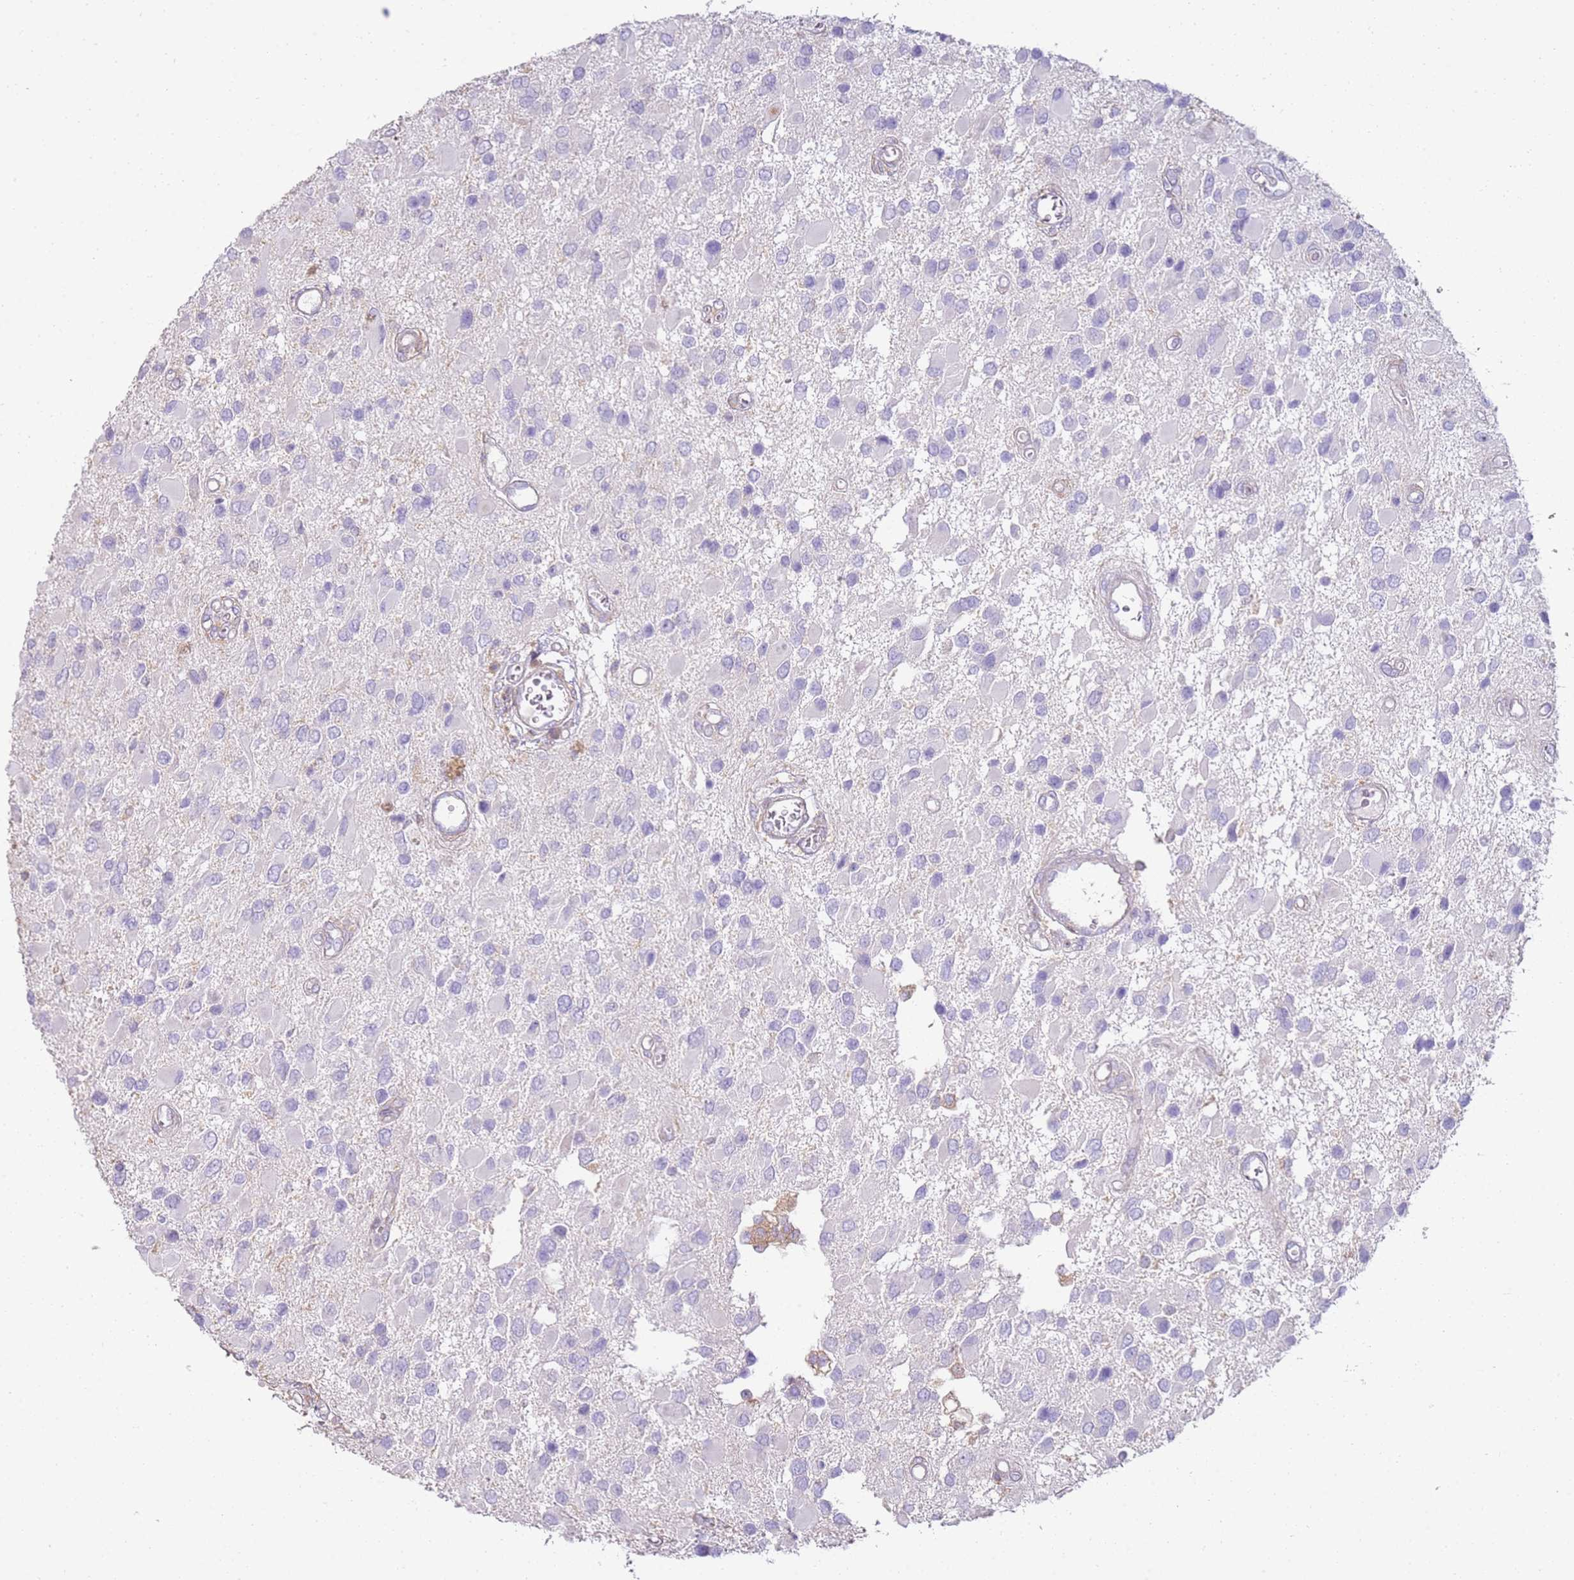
{"staining": {"intensity": "negative", "quantity": "none", "location": "none"}, "tissue": "glioma", "cell_type": "Tumor cells", "image_type": "cancer", "snomed": [{"axis": "morphology", "description": "Glioma, malignant, High grade"}, {"axis": "topography", "description": "Brain"}], "caption": "An immunohistochemistry image of malignant high-grade glioma is shown. There is no staining in tumor cells of malignant high-grade glioma.", "gene": "FPR1", "patient": {"sex": "male", "age": 53}}